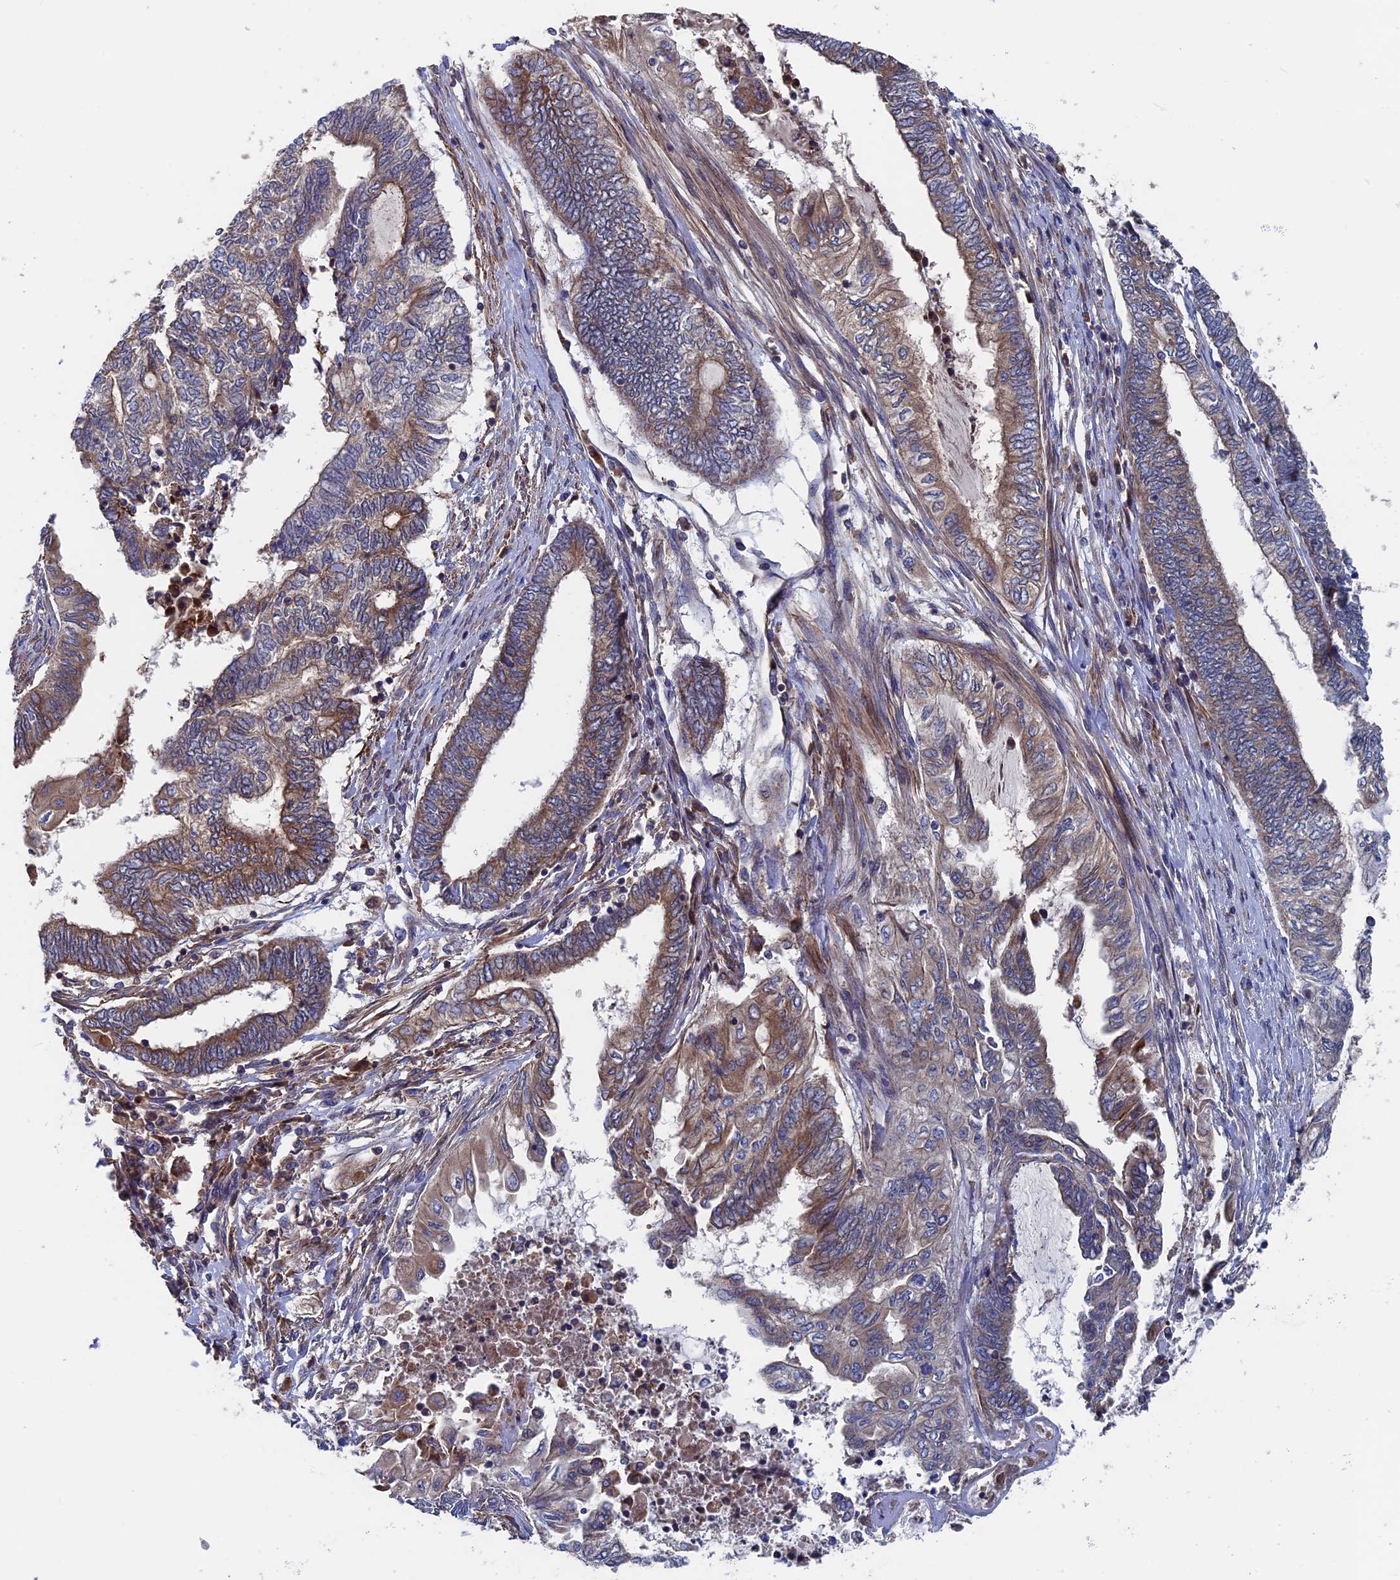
{"staining": {"intensity": "moderate", "quantity": "25%-75%", "location": "cytoplasmic/membranous"}, "tissue": "endometrial cancer", "cell_type": "Tumor cells", "image_type": "cancer", "snomed": [{"axis": "morphology", "description": "Adenocarcinoma, NOS"}, {"axis": "topography", "description": "Uterus"}, {"axis": "topography", "description": "Endometrium"}], "caption": "Moderate cytoplasmic/membranous positivity is appreciated in about 25%-75% of tumor cells in adenocarcinoma (endometrial).", "gene": "DNAJC3", "patient": {"sex": "female", "age": 70}}